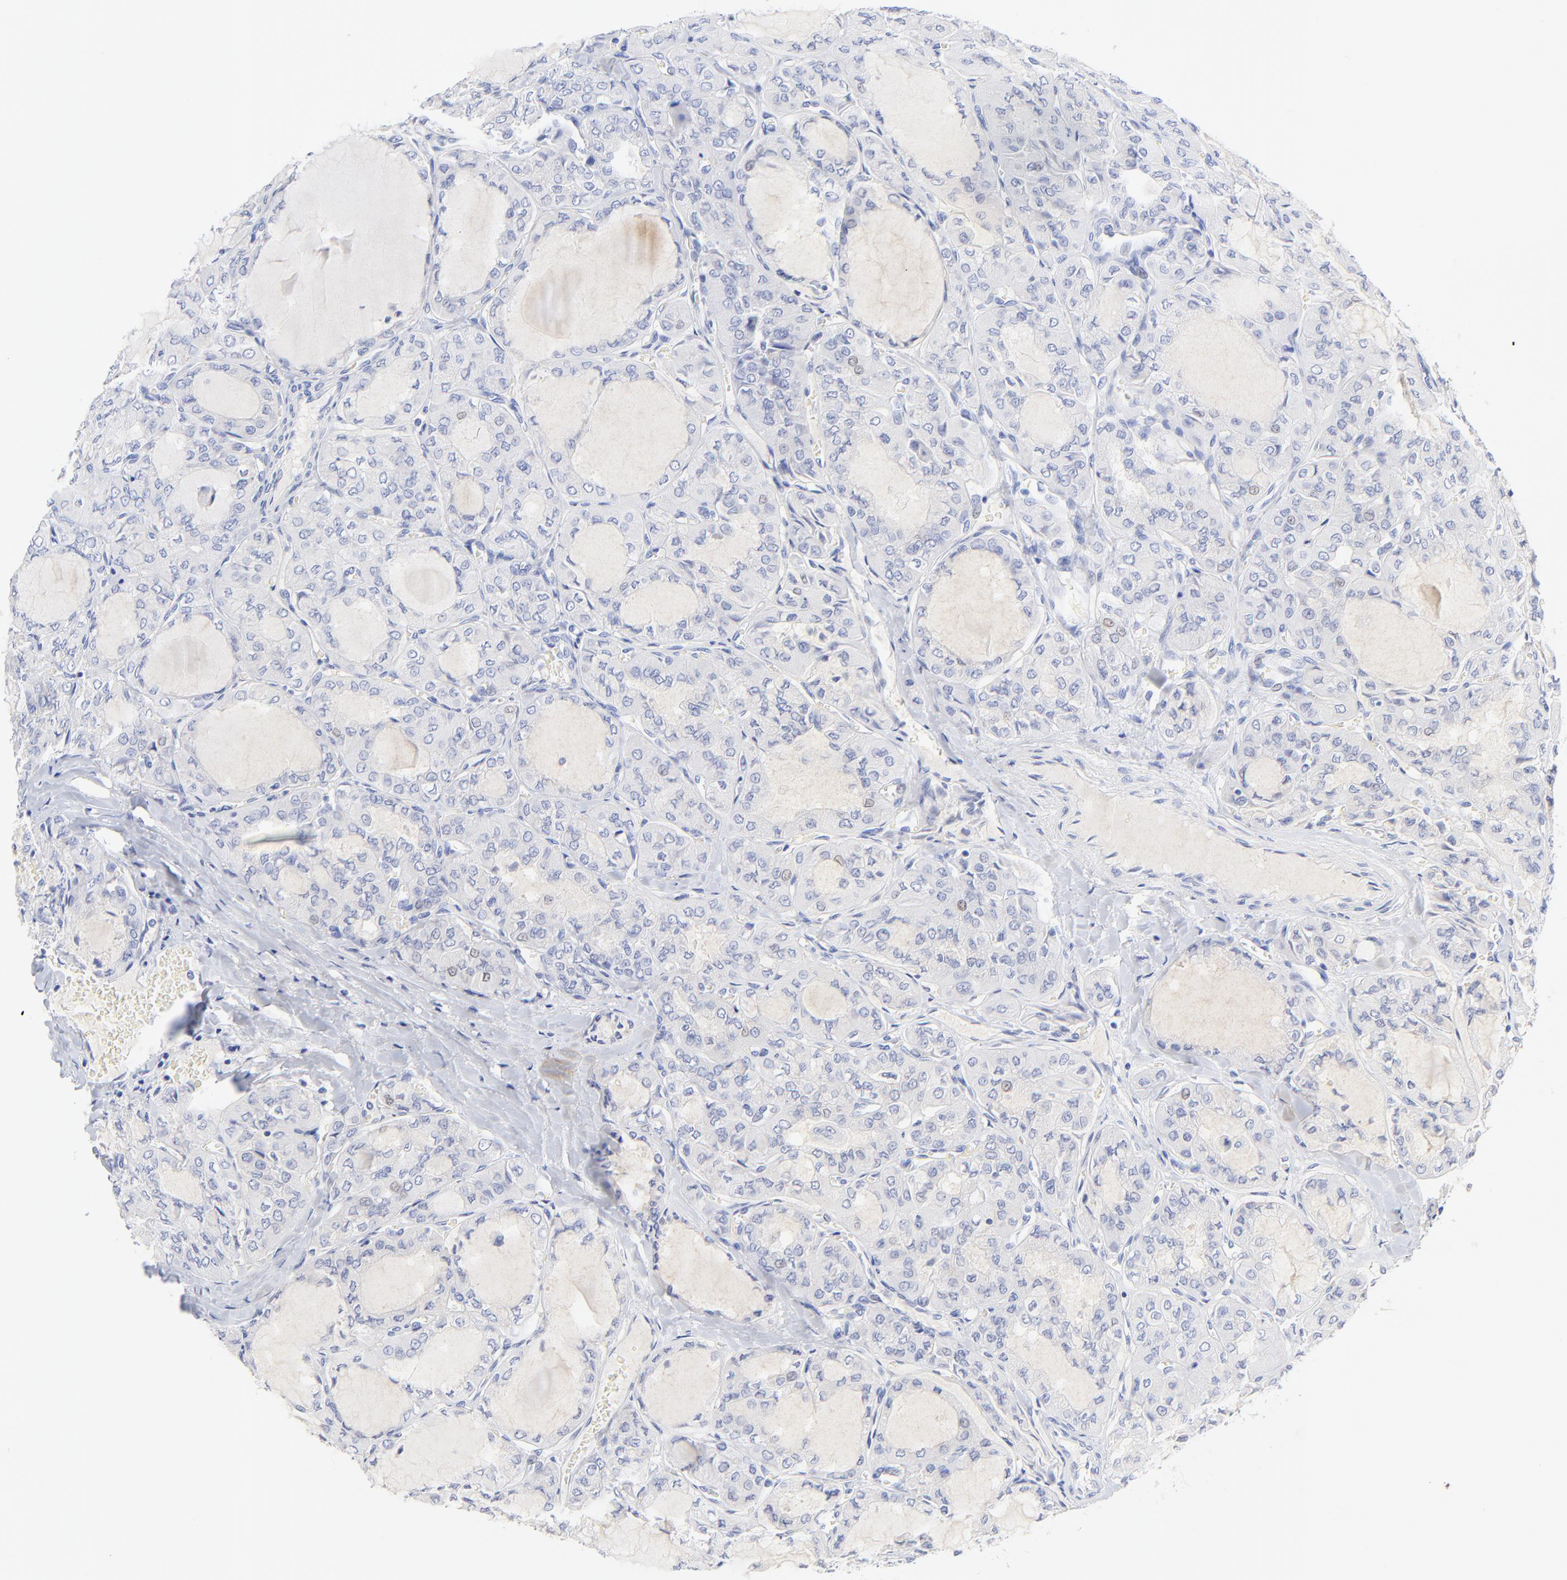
{"staining": {"intensity": "negative", "quantity": "none", "location": "none"}, "tissue": "thyroid cancer", "cell_type": "Tumor cells", "image_type": "cancer", "snomed": [{"axis": "morphology", "description": "Papillary adenocarcinoma, NOS"}, {"axis": "topography", "description": "Thyroid gland"}], "caption": "An immunohistochemistry image of papillary adenocarcinoma (thyroid) is shown. There is no staining in tumor cells of papillary adenocarcinoma (thyroid).", "gene": "SULT4A1", "patient": {"sex": "male", "age": 20}}